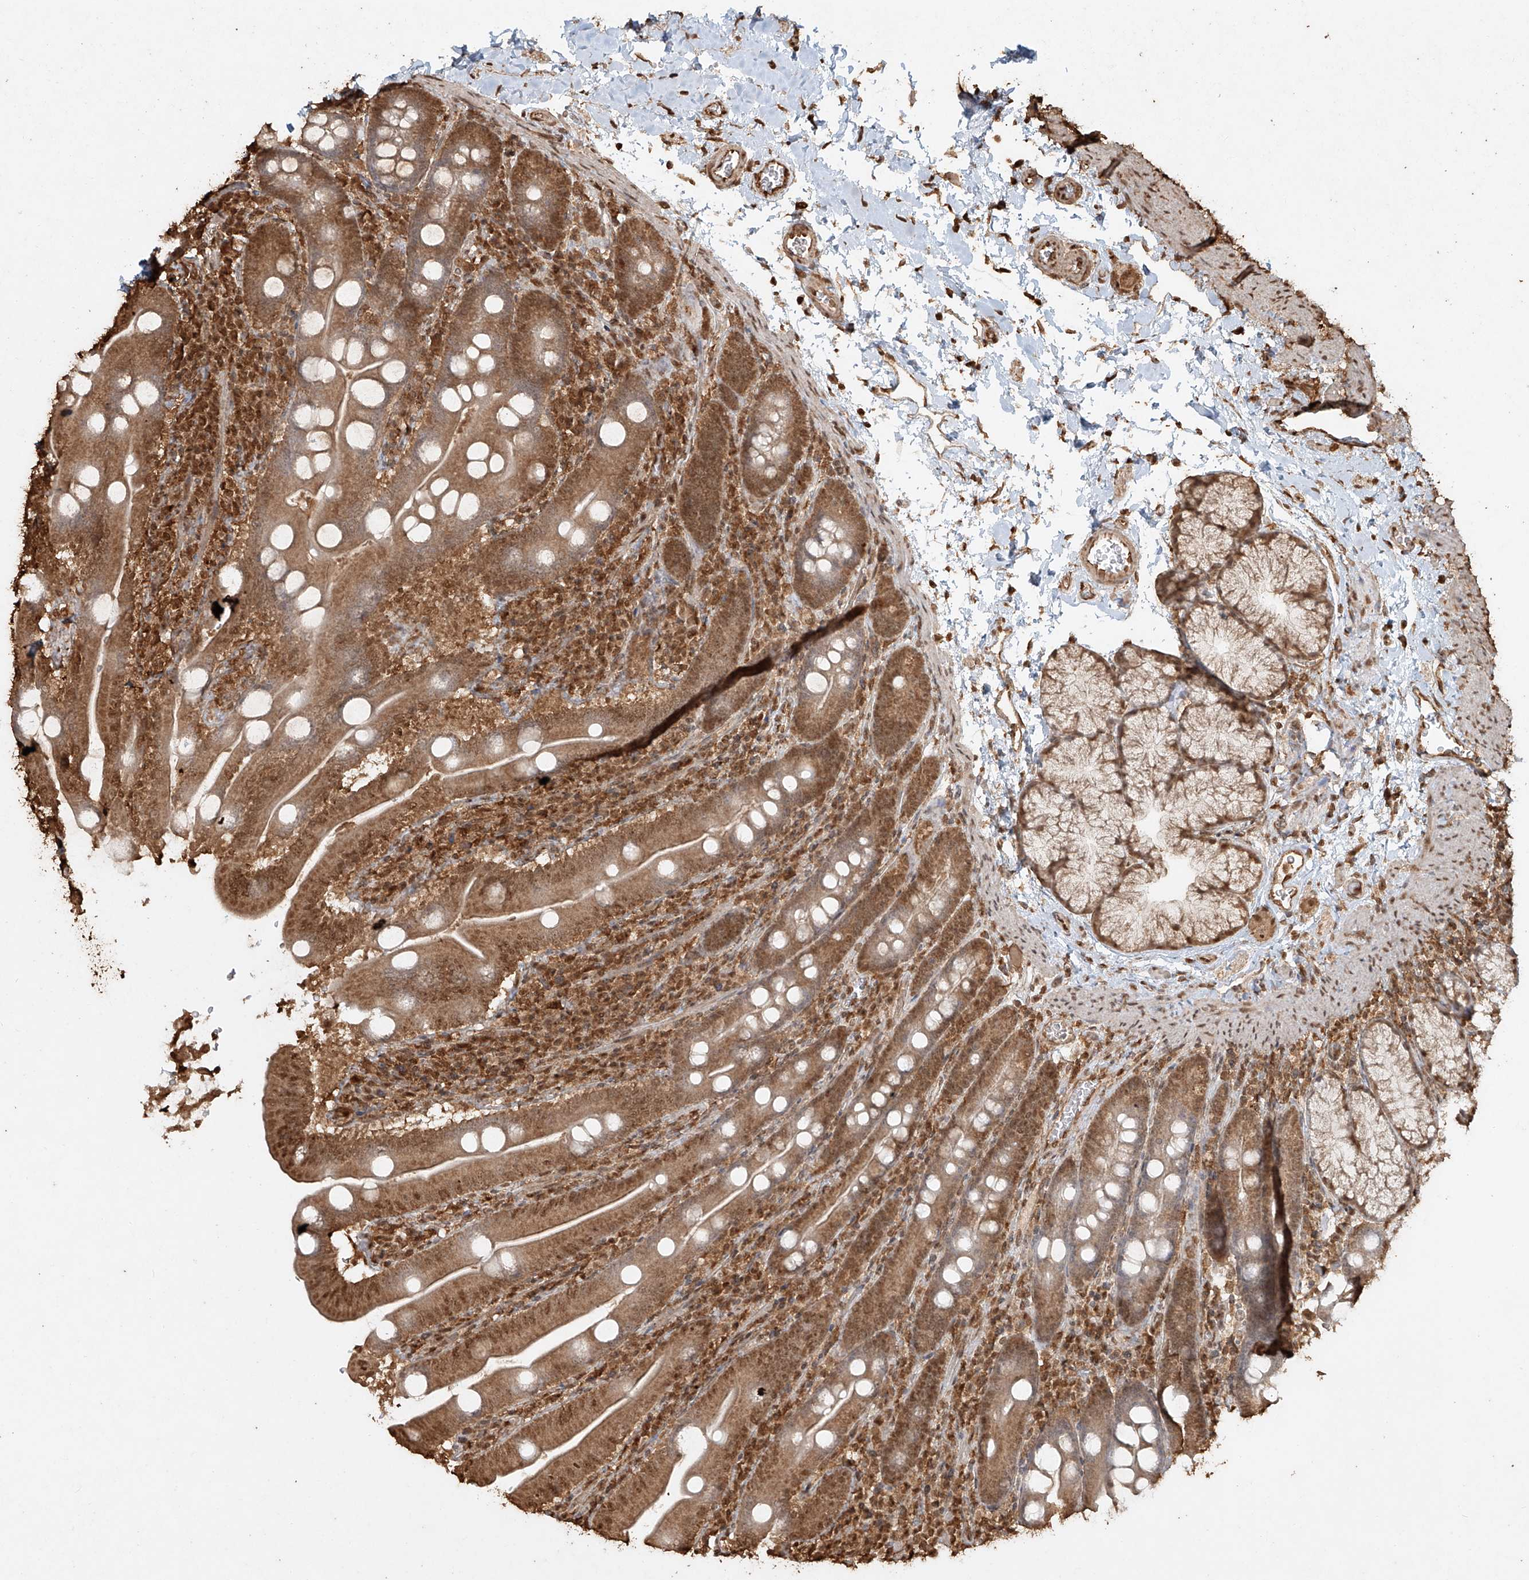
{"staining": {"intensity": "moderate", "quantity": ">75%", "location": "cytoplasmic/membranous,nuclear"}, "tissue": "duodenum", "cell_type": "Glandular cells", "image_type": "normal", "snomed": [{"axis": "morphology", "description": "Normal tissue, NOS"}, {"axis": "topography", "description": "Duodenum"}], "caption": "DAB immunohistochemical staining of normal human duodenum demonstrates moderate cytoplasmic/membranous,nuclear protein expression in approximately >75% of glandular cells. (brown staining indicates protein expression, while blue staining denotes nuclei).", "gene": "TIGAR", "patient": {"sex": "male", "age": 35}}